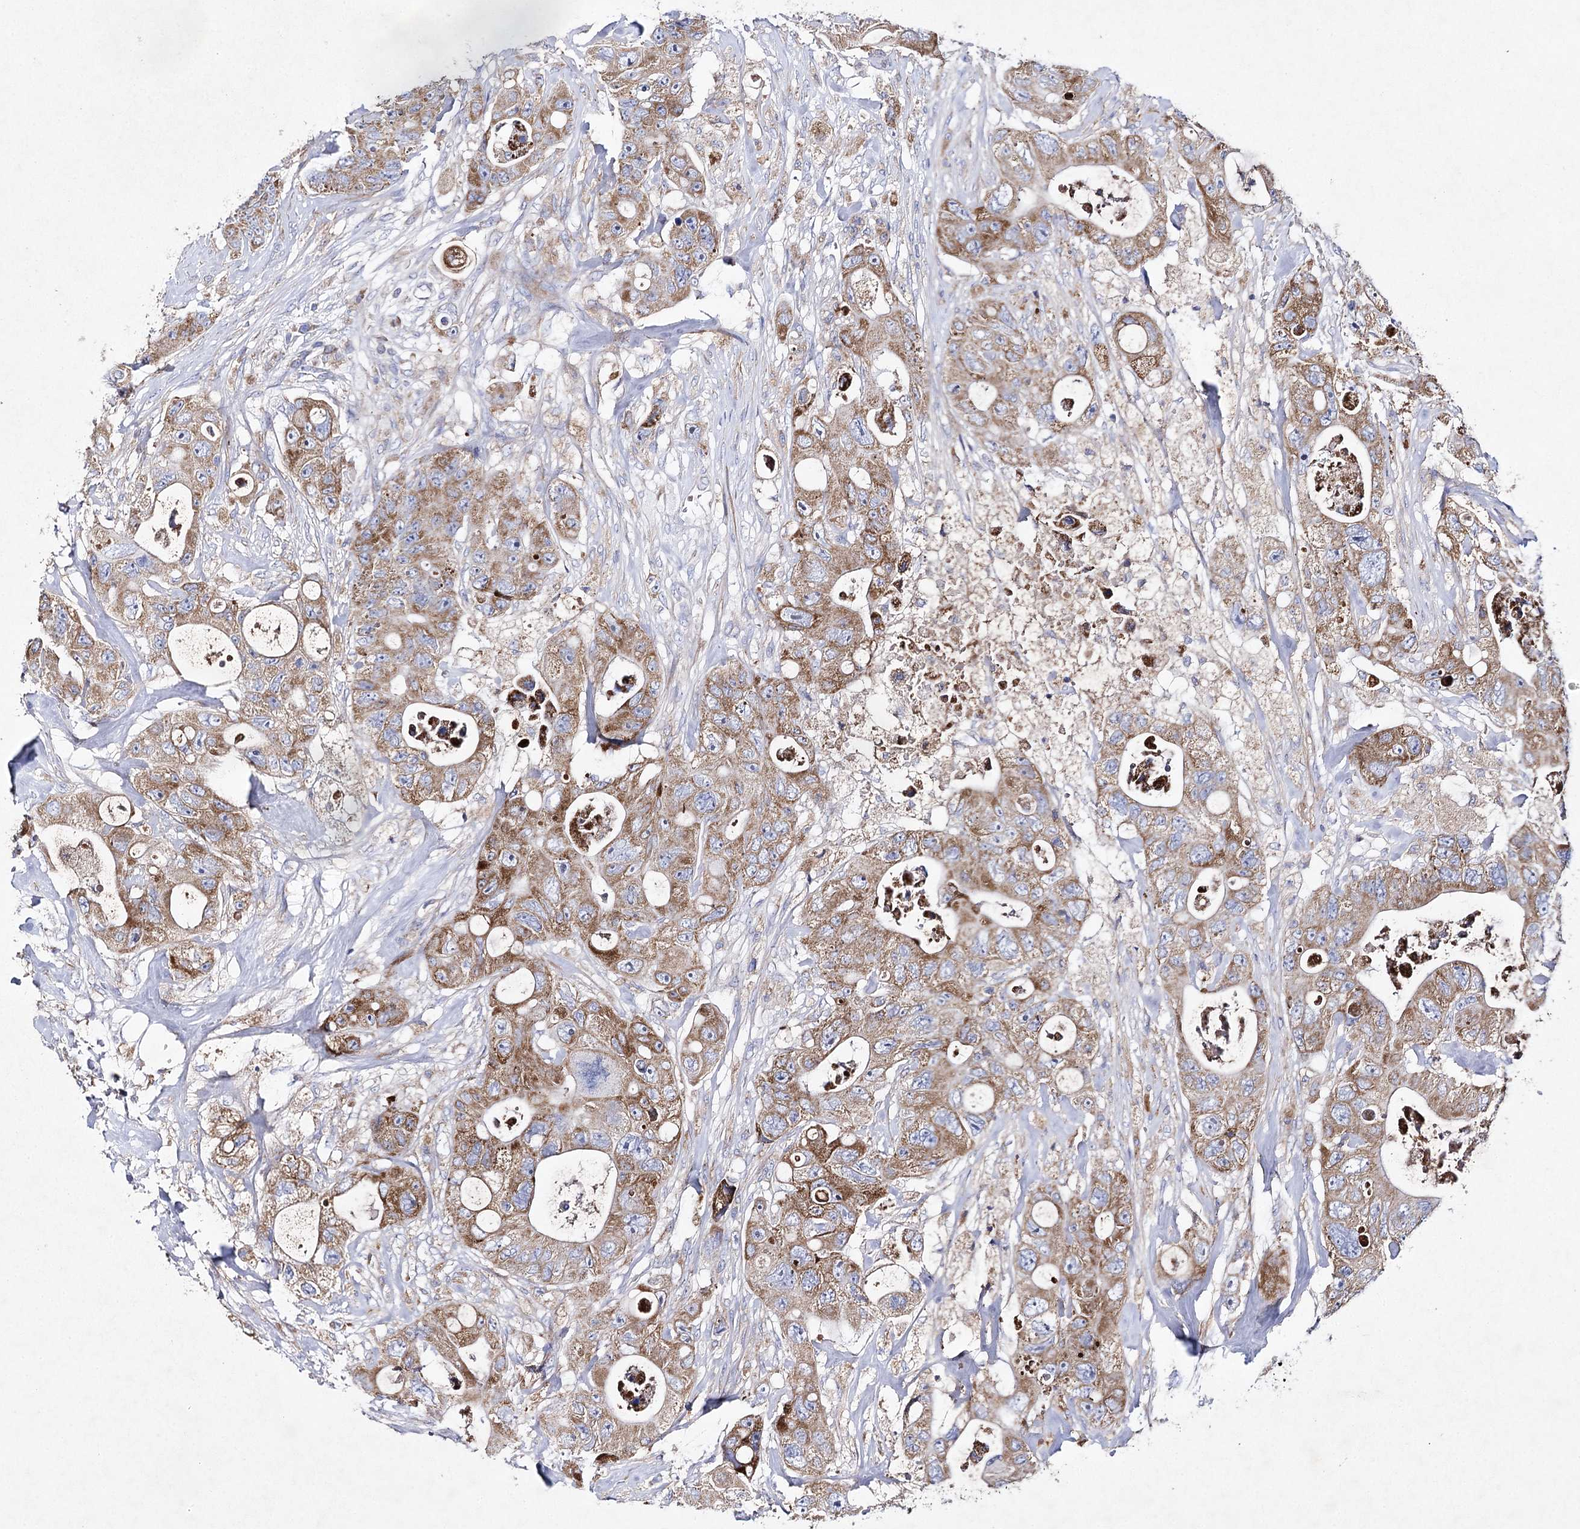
{"staining": {"intensity": "moderate", "quantity": ">75%", "location": "cytoplasmic/membranous"}, "tissue": "colorectal cancer", "cell_type": "Tumor cells", "image_type": "cancer", "snomed": [{"axis": "morphology", "description": "Adenocarcinoma, NOS"}, {"axis": "topography", "description": "Colon"}], "caption": "Protein expression by IHC displays moderate cytoplasmic/membranous positivity in approximately >75% of tumor cells in adenocarcinoma (colorectal).", "gene": "COX15", "patient": {"sex": "female", "age": 46}}